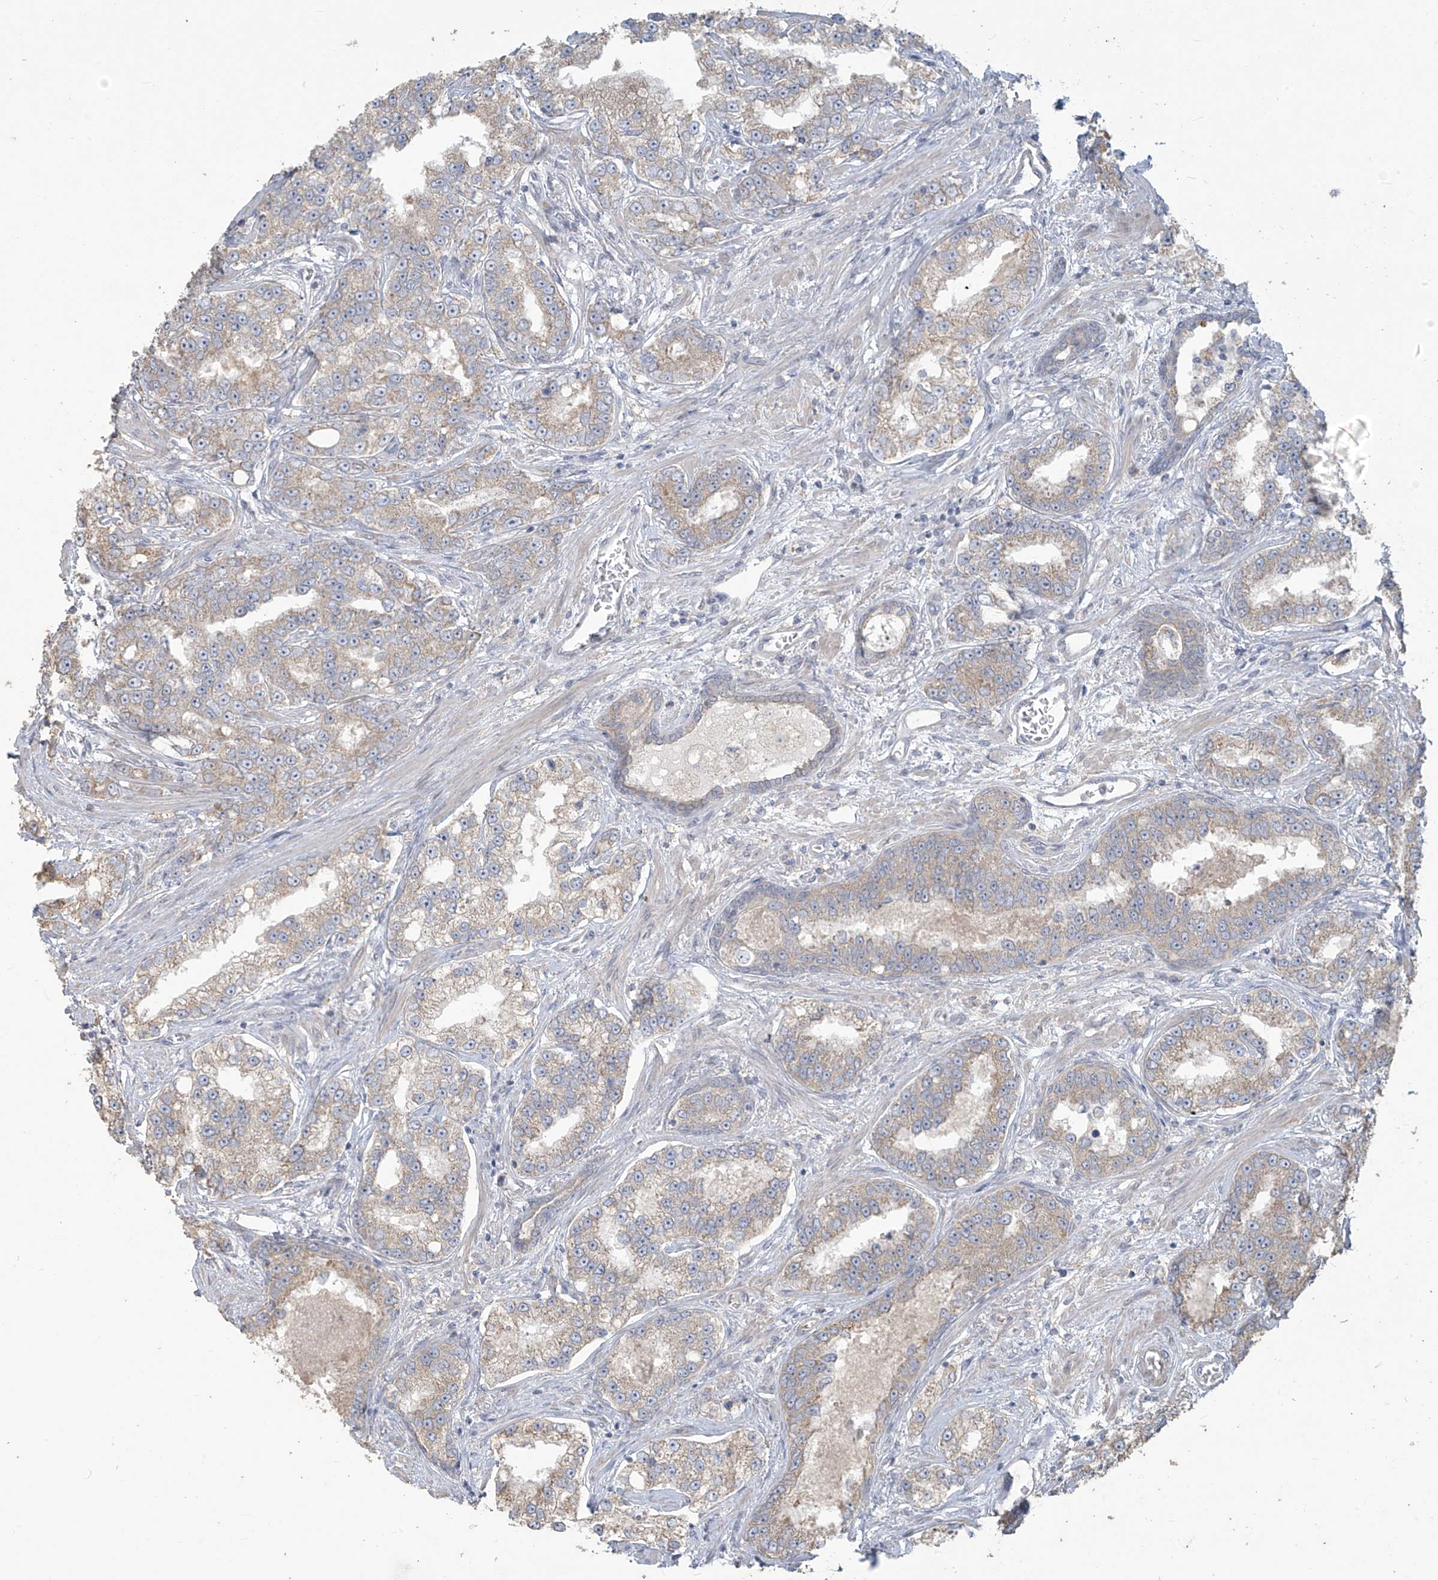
{"staining": {"intensity": "weak", "quantity": "<25%", "location": "cytoplasmic/membranous"}, "tissue": "prostate cancer", "cell_type": "Tumor cells", "image_type": "cancer", "snomed": [{"axis": "morphology", "description": "Normal tissue, NOS"}, {"axis": "morphology", "description": "Adenocarcinoma, High grade"}, {"axis": "topography", "description": "Prostate"}], "caption": "A micrograph of human prostate cancer (high-grade adenocarcinoma) is negative for staining in tumor cells.", "gene": "MAGIX", "patient": {"sex": "male", "age": 83}}